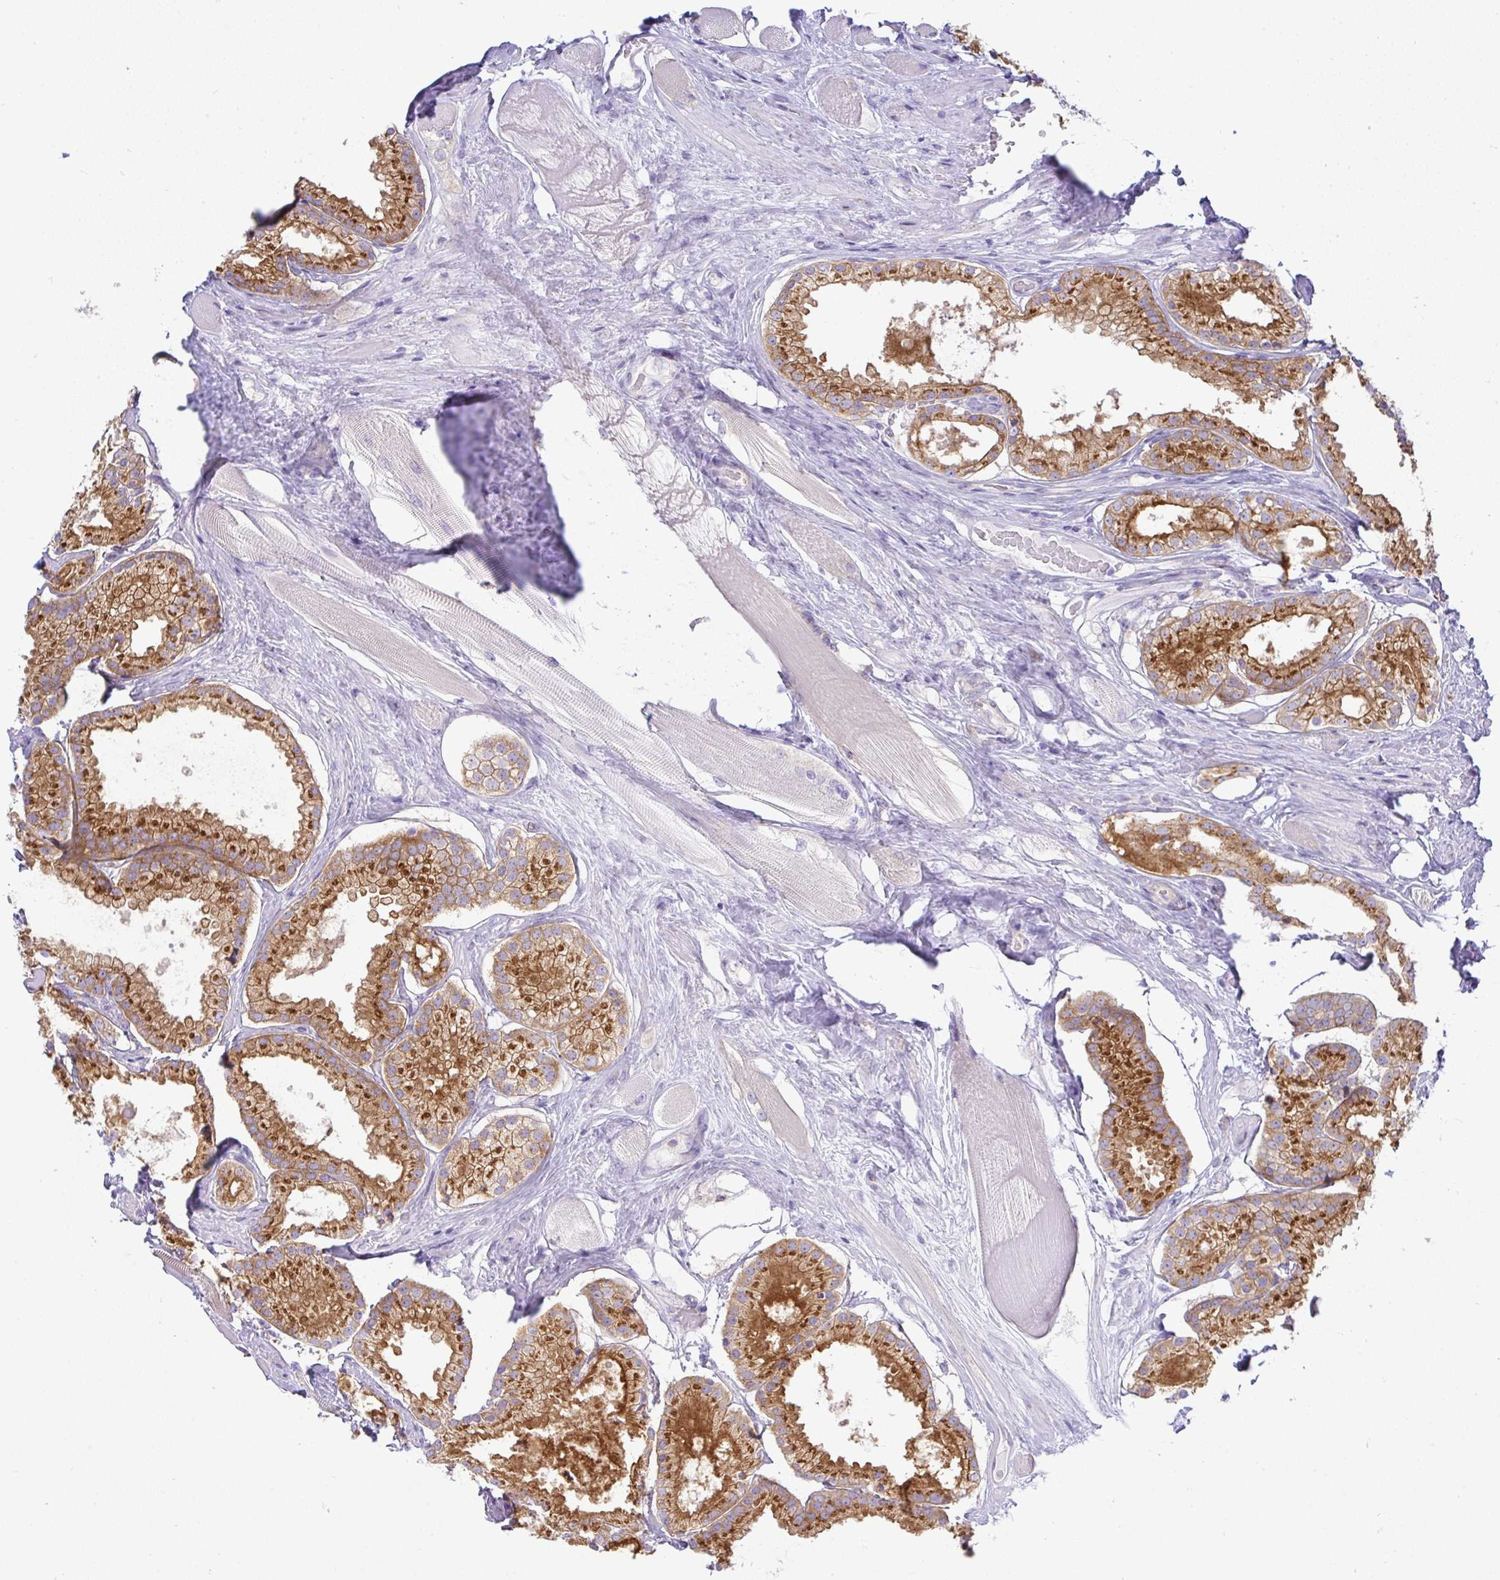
{"staining": {"intensity": "strong", "quantity": ">75%", "location": "cytoplasmic/membranous"}, "tissue": "prostate cancer", "cell_type": "Tumor cells", "image_type": "cancer", "snomed": [{"axis": "morphology", "description": "Adenocarcinoma, High grade"}, {"axis": "topography", "description": "Prostate"}], "caption": "Prostate cancer stained with IHC demonstrates strong cytoplasmic/membranous staining in about >75% of tumor cells. The staining was performed using DAB to visualize the protein expression in brown, while the nuclei were stained in blue with hematoxylin (Magnification: 20x).", "gene": "FAM177A1", "patient": {"sex": "male", "age": 68}}